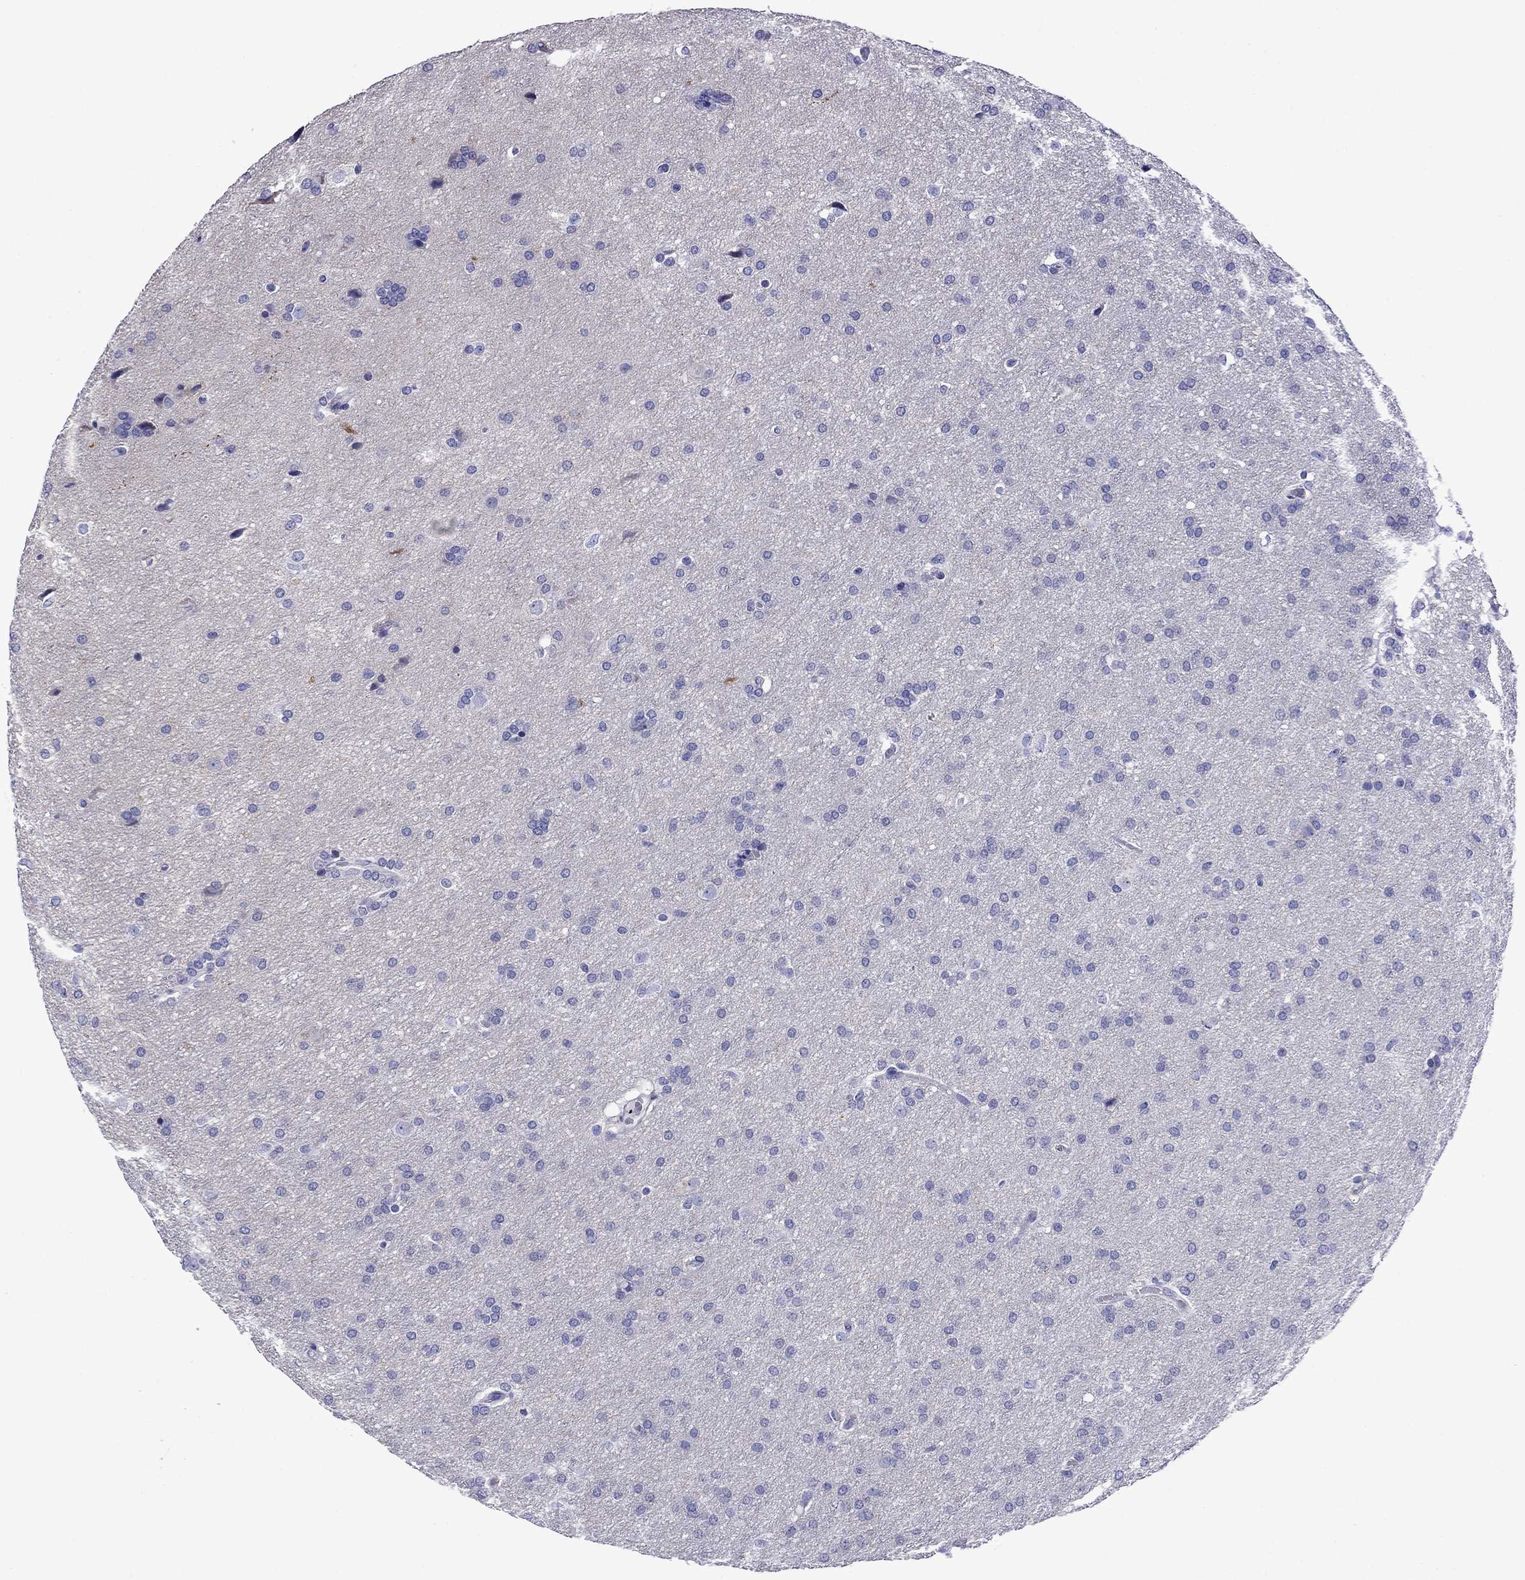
{"staining": {"intensity": "negative", "quantity": "none", "location": "none"}, "tissue": "glioma", "cell_type": "Tumor cells", "image_type": "cancer", "snomed": [{"axis": "morphology", "description": "Glioma, malignant, Low grade"}, {"axis": "topography", "description": "Brain"}], "caption": "Immunohistochemistry (IHC) of glioma displays no positivity in tumor cells. The staining is performed using DAB brown chromogen with nuclei counter-stained in using hematoxylin.", "gene": "SCG2", "patient": {"sex": "female", "age": 32}}